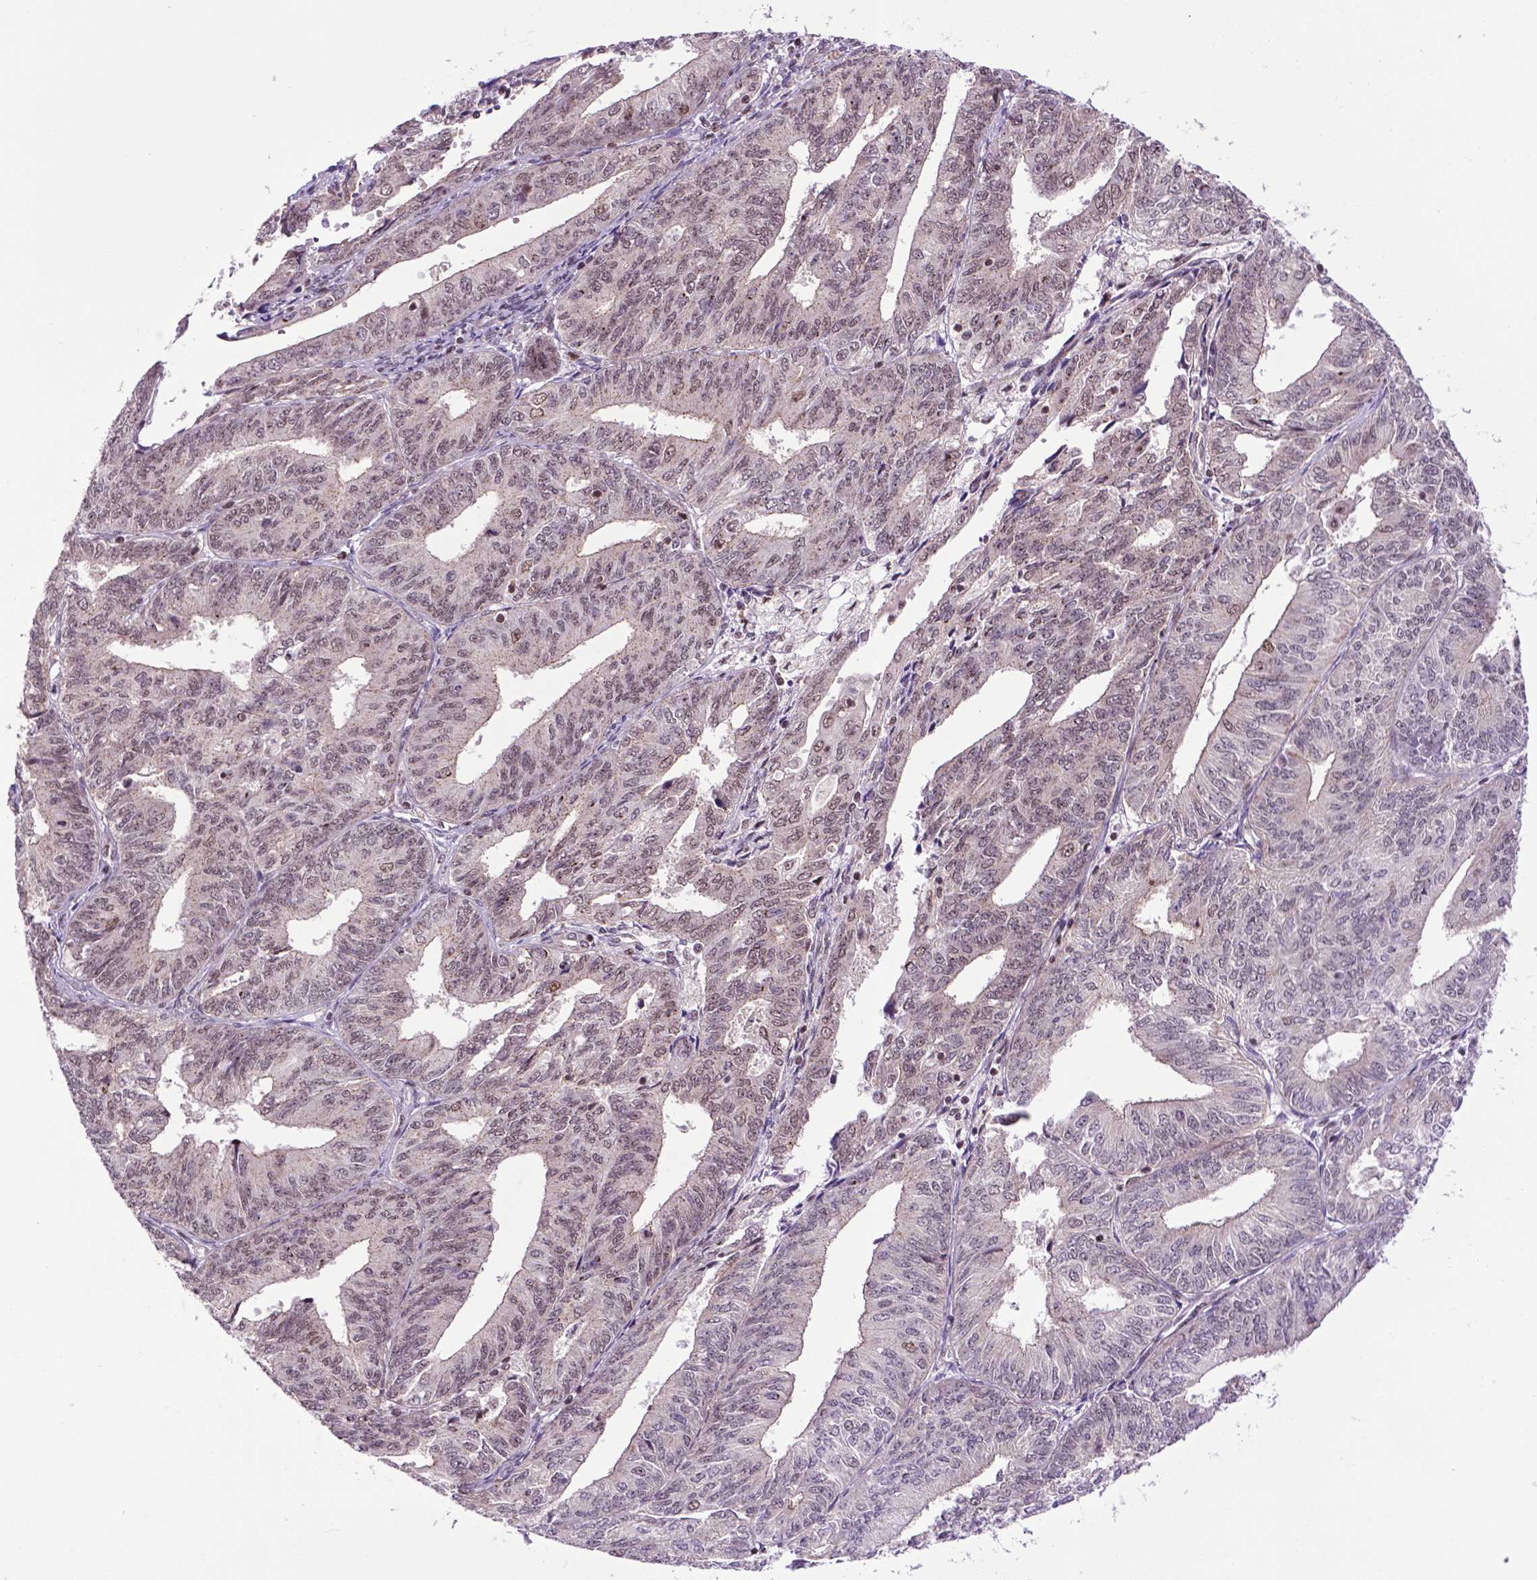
{"staining": {"intensity": "weak", "quantity": "<25%", "location": "nuclear"}, "tissue": "endometrial cancer", "cell_type": "Tumor cells", "image_type": "cancer", "snomed": [{"axis": "morphology", "description": "Adenocarcinoma, NOS"}, {"axis": "topography", "description": "Endometrium"}], "caption": "This is an IHC photomicrograph of endometrial cancer (adenocarcinoma). There is no staining in tumor cells.", "gene": "EAF1", "patient": {"sex": "female", "age": 58}}